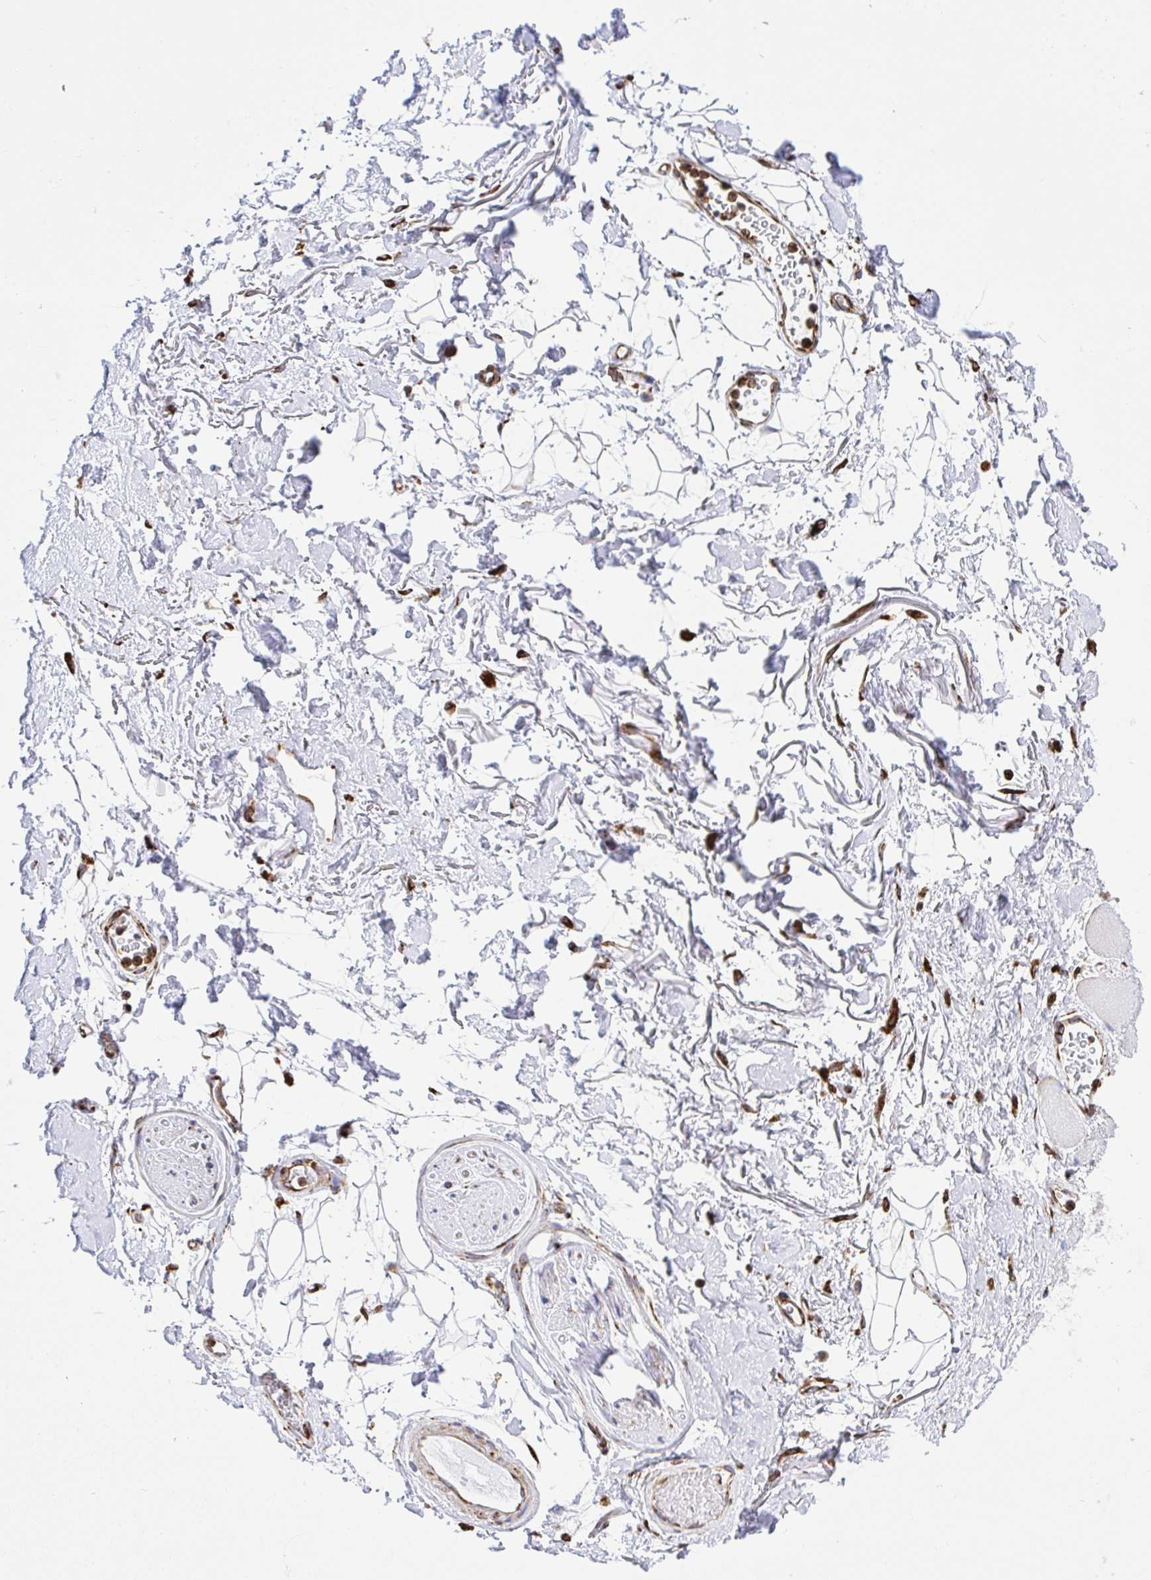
{"staining": {"intensity": "negative", "quantity": "none", "location": "none"}, "tissue": "adipose tissue", "cell_type": "Adipocytes", "image_type": "normal", "snomed": [{"axis": "morphology", "description": "Normal tissue, NOS"}, {"axis": "topography", "description": "Anal"}, {"axis": "topography", "description": "Peripheral nerve tissue"}], "caption": "DAB immunohistochemical staining of benign adipose tissue shows no significant expression in adipocytes.", "gene": "CLGN", "patient": {"sex": "male", "age": 78}}